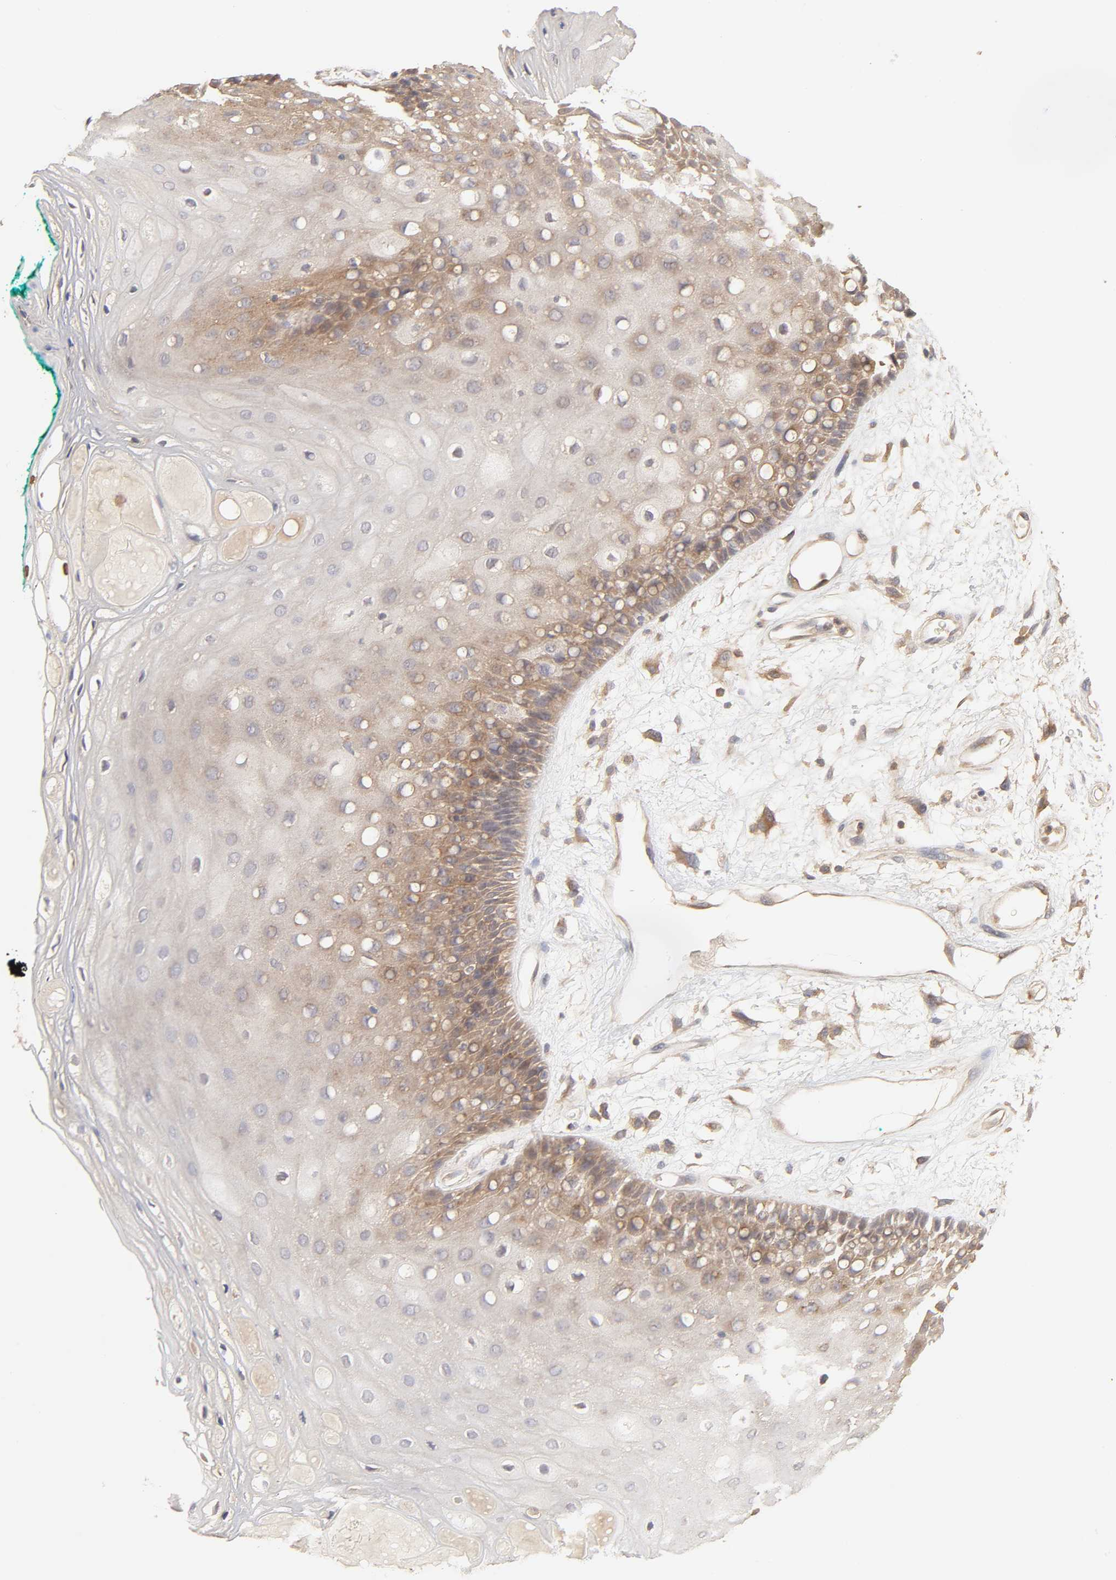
{"staining": {"intensity": "weak", "quantity": "25%-75%", "location": "cytoplasmic/membranous"}, "tissue": "oral mucosa", "cell_type": "Squamous epithelial cells", "image_type": "normal", "snomed": [{"axis": "morphology", "description": "Normal tissue, NOS"}, {"axis": "morphology", "description": "Squamous cell carcinoma, NOS"}, {"axis": "topography", "description": "Skeletal muscle"}, {"axis": "topography", "description": "Oral tissue"}, {"axis": "topography", "description": "Head-Neck"}], "caption": "Immunohistochemical staining of normal oral mucosa displays 25%-75% levels of weak cytoplasmic/membranous protein positivity in approximately 25%-75% of squamous epithelial cells.", "gene": "AP1G2", "patient": {"sex": "female", "age": 84}}